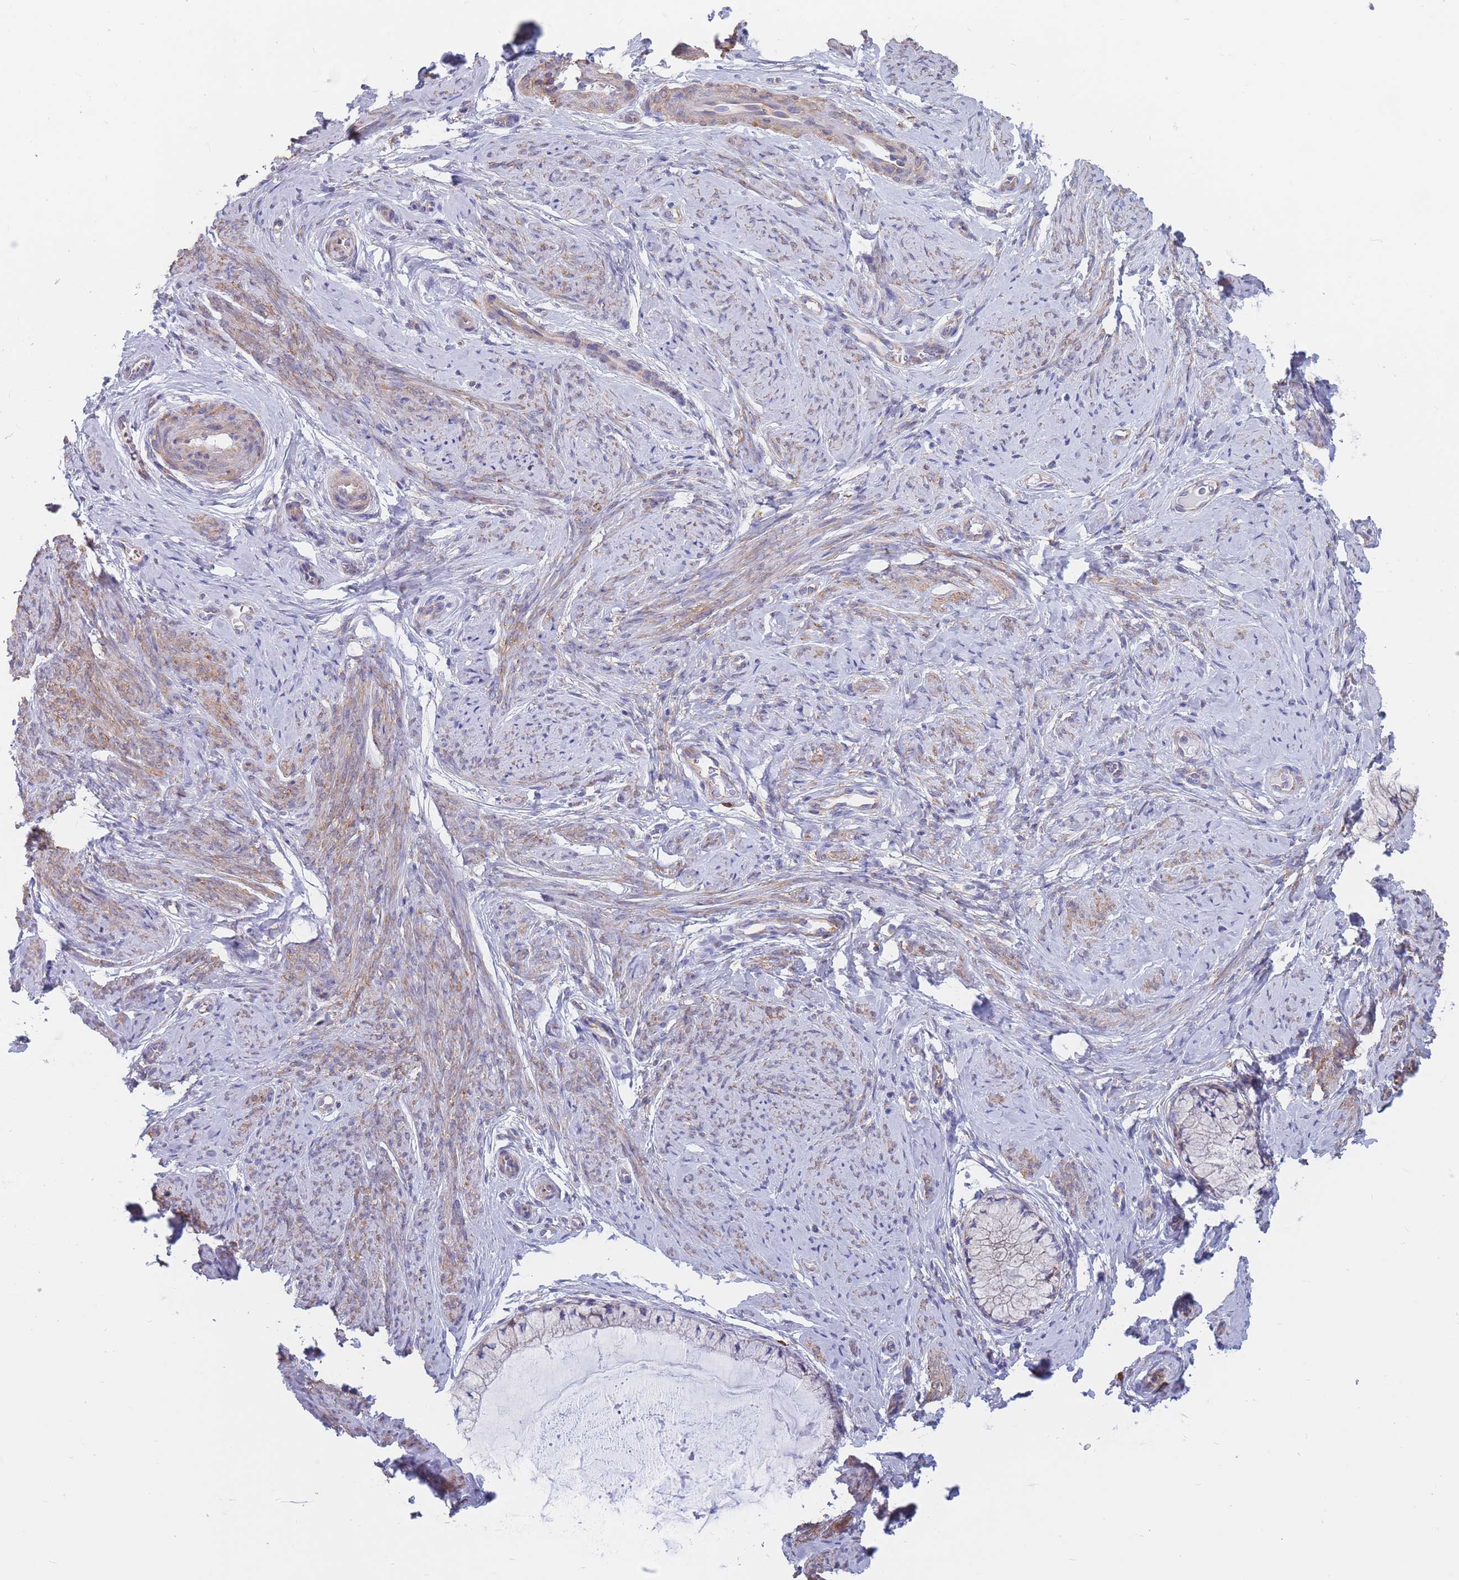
{"staining": {"intensity": "moderate", "quantity": "25%-75%", "location": "cytoplasmic/membranous"}, "tissue": "cervix", "cell_type": "Glandular cells", "image_type": "normal", "snomed": [{"axis": "morphology", "description": "Normal tissue, NOS"}, {"axis": "topography", "description": "Cervix"}], "caption": "Benign cervix was stained to show a protein in brown. There is medium levels of moderate cytoplasmic/membranous expression in approximately 25%-75% of glandular cells. The staining is performed using DAB brown chromogen to label protein expression. The nuclei are counter-stained blue using hematoxylin.", "gene": "RPL8", "patient": {"sex": "female", "age": 42}}